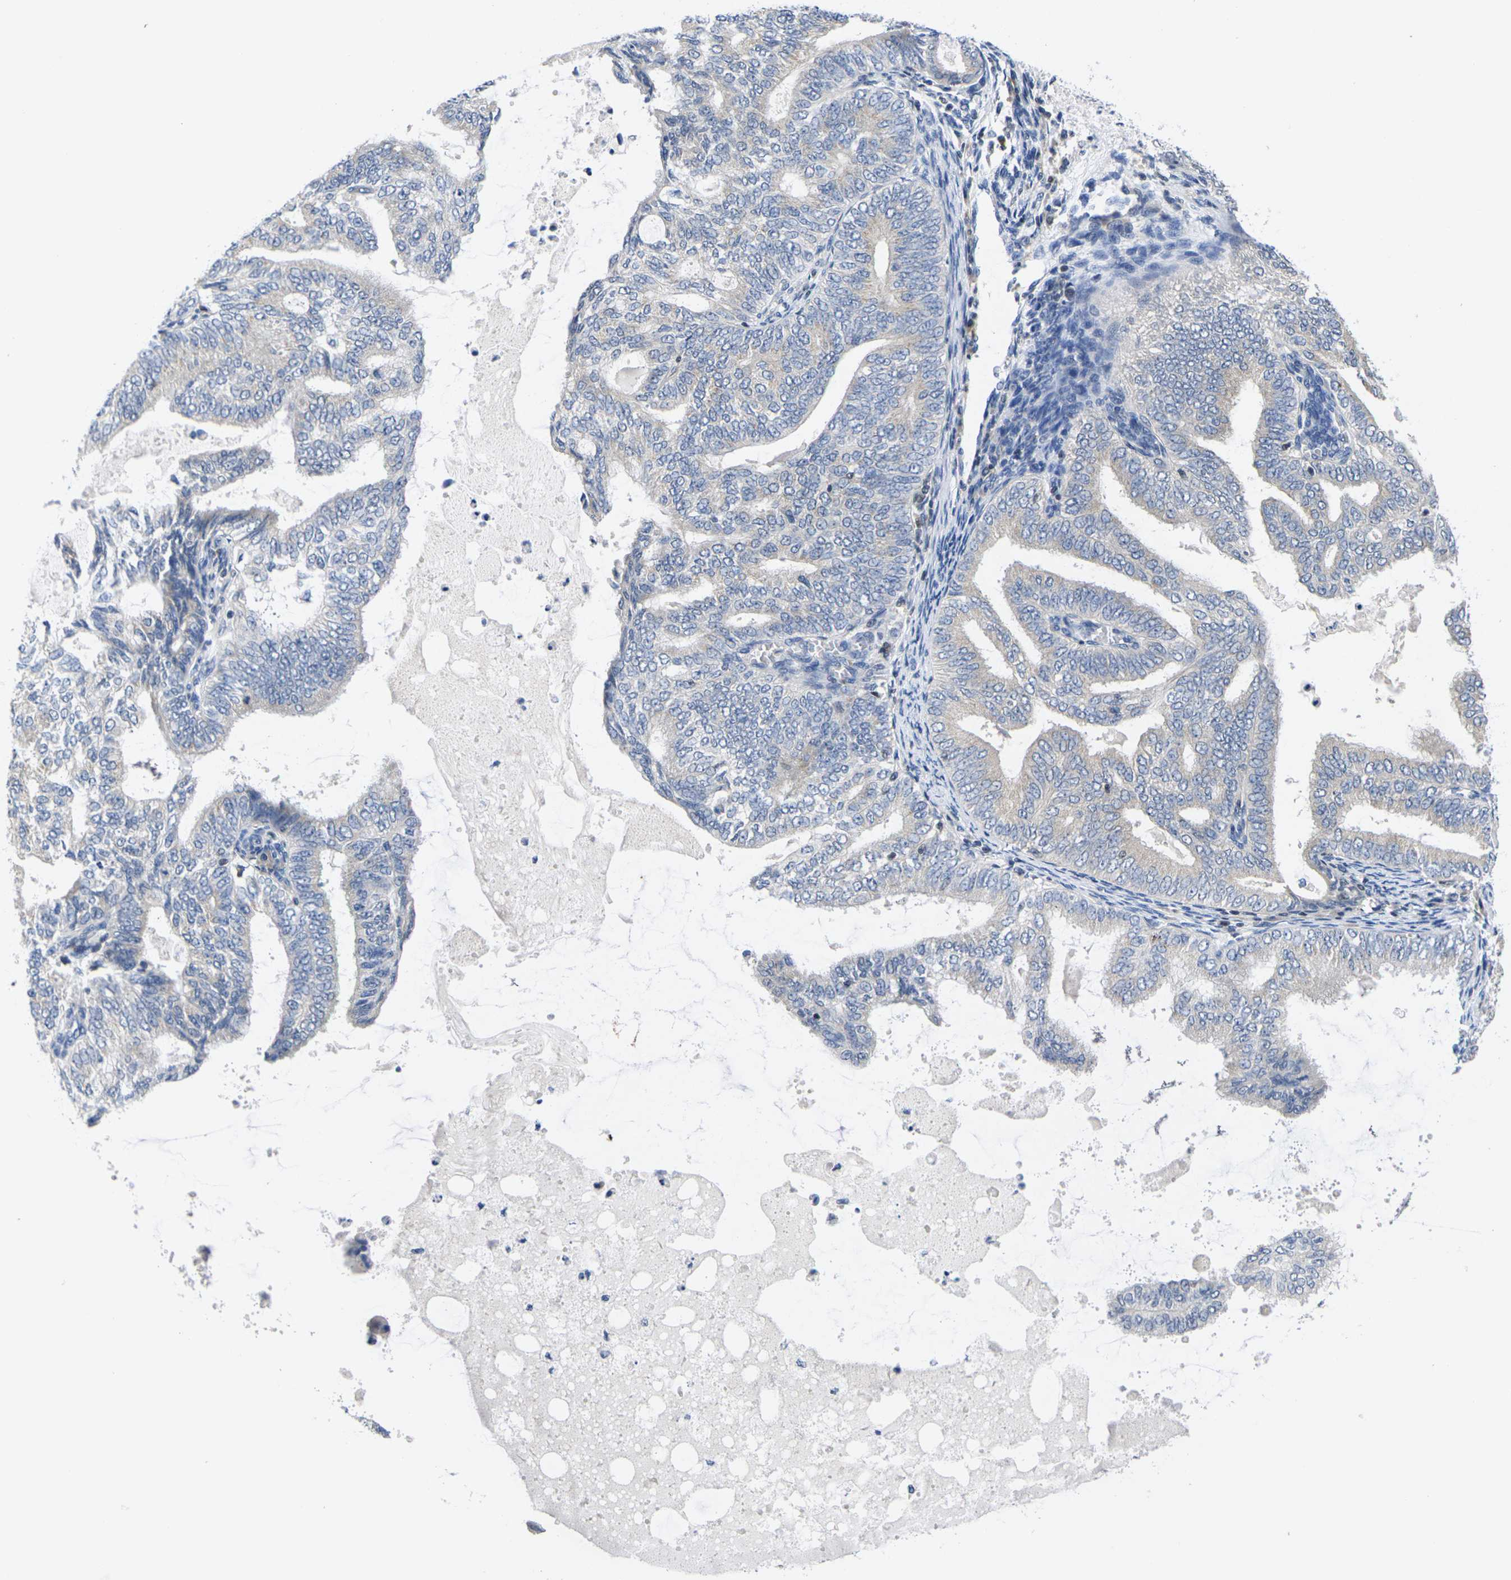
{"staining": {"intensity": "negative", "quantity": "none", "location": "none"}, "tissue": "endometrial cancer", "cell_type": "Tumor cells", "image_type": "cancer", "snomed": [{"axis": "morphology", "description": "Adenocarcinoma, NOS"}, {"axis": "topography", "description": "Endometrium"}], "caption": "Adenocarcinoma (endometrial) was stained to show a protein in brown. There is no significant positivity in tumor cells.", "gene": "IKZF1", "patient": {"sex": "female", "age": 58}}